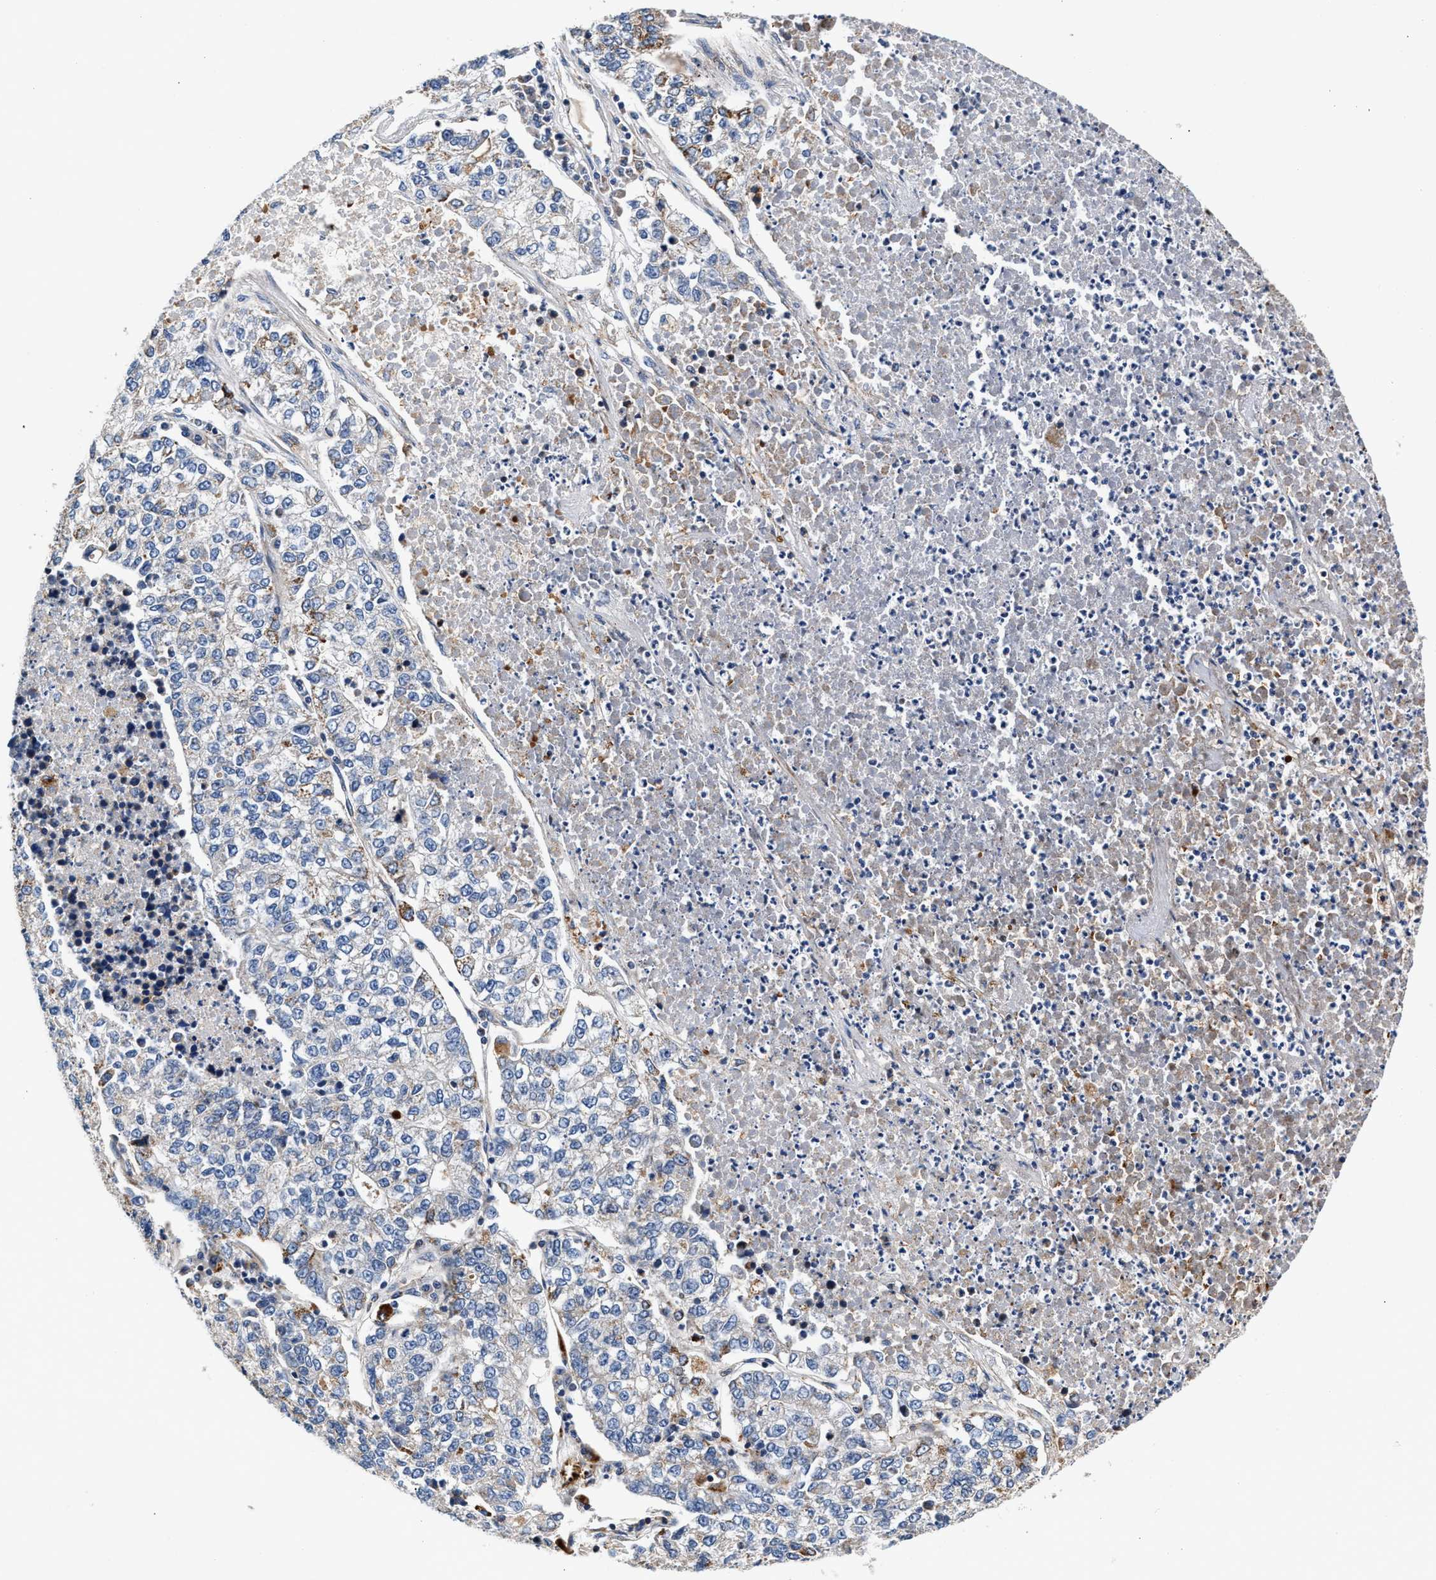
{"staining": {"intensity": "moderate", "quantity": "<25%", "location": "cytoplasmic/membranous"}, "tissue": "lung cancer", "cell_type": "Tumor cells", "image_type": "cancer", "snomed": [{"axis": "morphology", "description": "Adenocarcinoma, NOS"}, {"axis": "topography", "description": "Lung"}], "caption": "Brown immunohistochemical staining in human lung adenocarcinoma displays moderate cytoplasmic/membranous expression in approximately <25% of tumor cells. Using DAB (brown) and hematoxylin (blue) stains, captured at high magnification using brightfield microscopy.", "gene": "SGK1", "patient": {"sex": "male", "age": 49}}